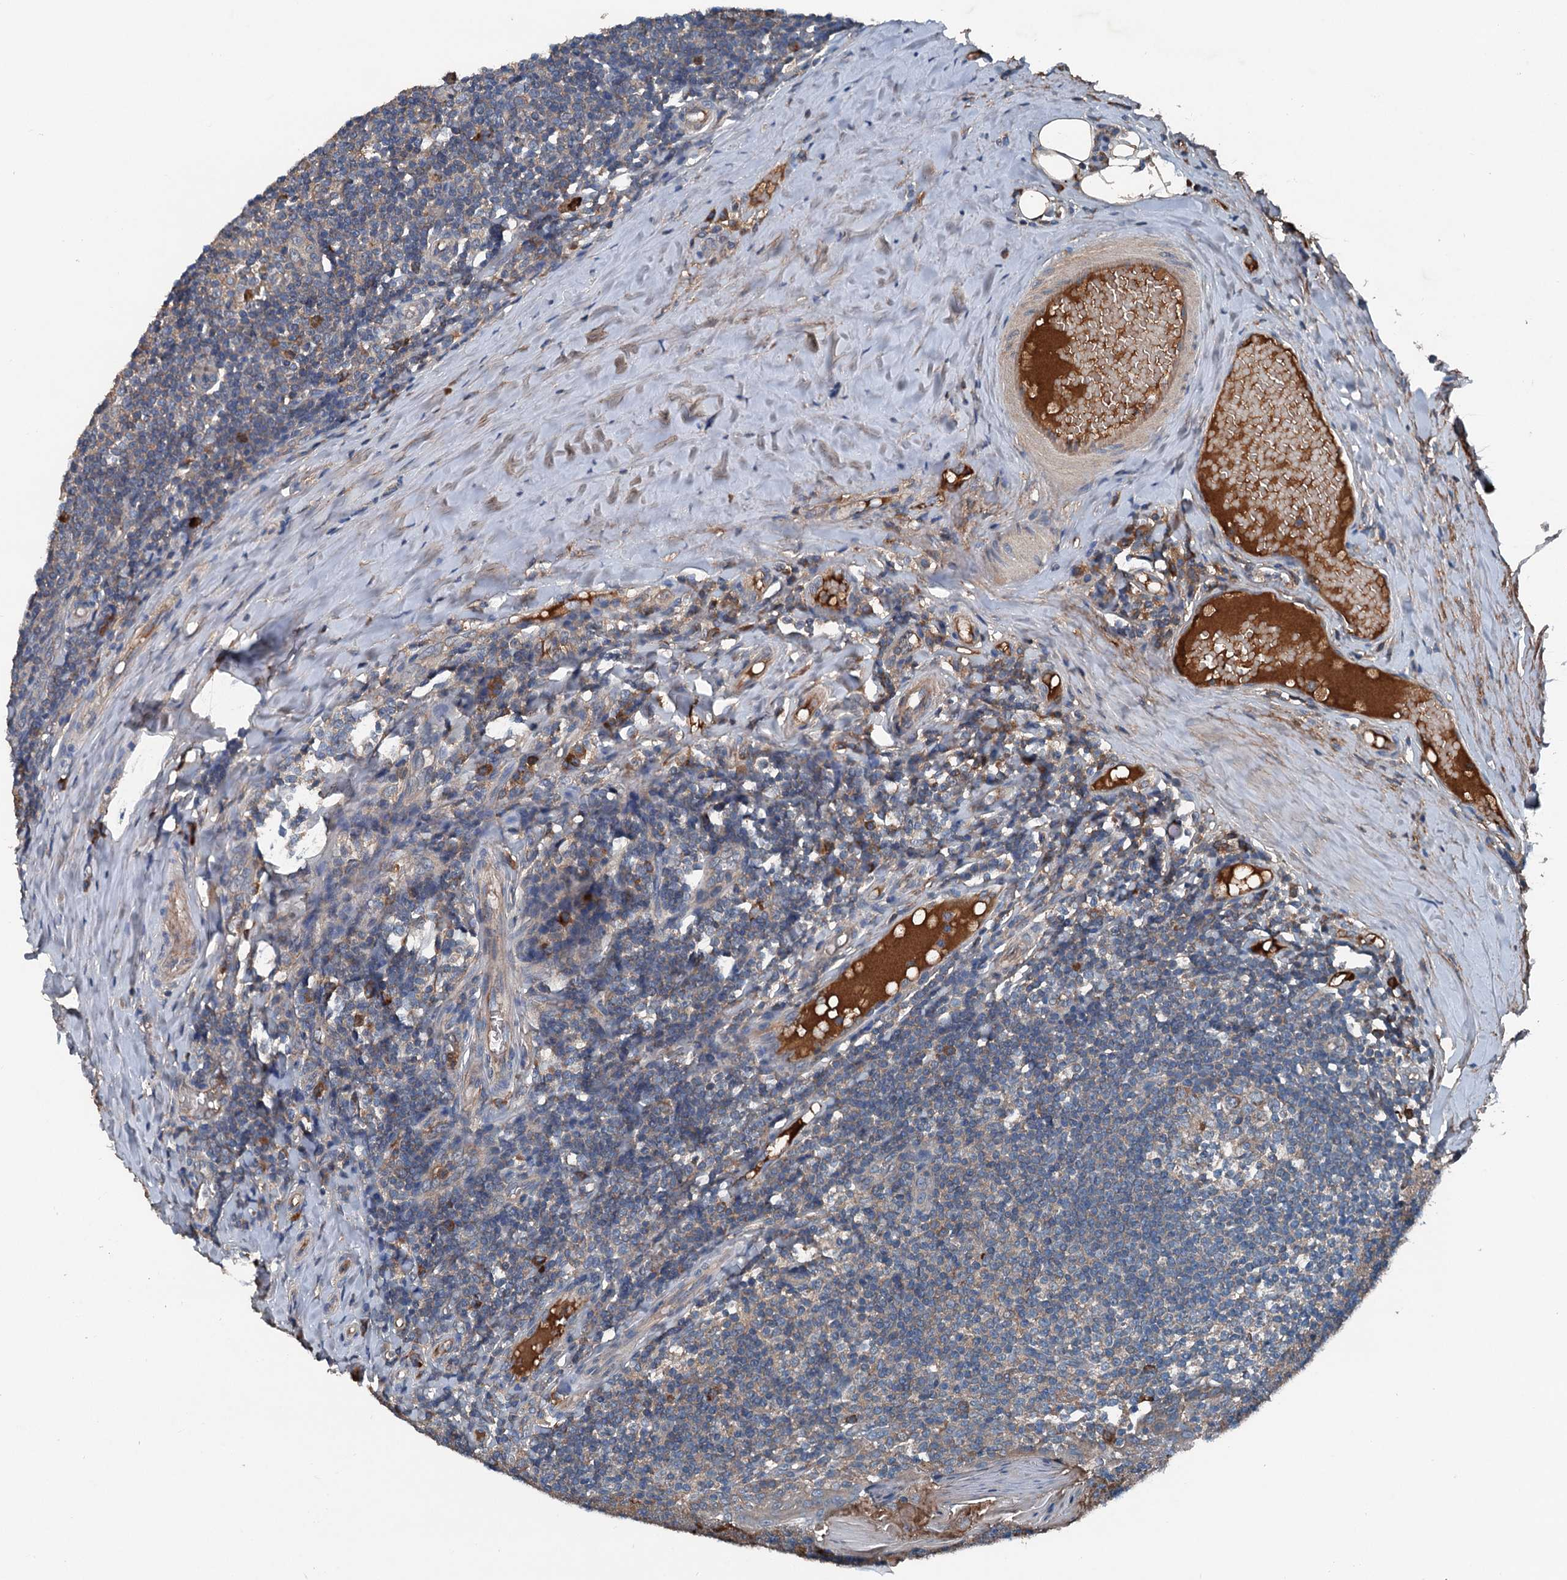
{"staining": {"intensity": "moderate", "quantity": "<25%", "location": "cytoplasmic/membranous"}, "tissue": "tonsil", "cell_type": "Germinal center cells", "image_type": "normal", "snomed": [{"axis": "morphology", "description": "Normal tissue, NOS"}, {"axis": "topography", "description": "Tonsil"}], "caption": "Immunohistochemistry histopathology image of normal tonsil: tonsil stained using immunohistochemistry shows low levels of moderate protein expression localized specifically in the cytoplasmic/membranous of germinal center cells, appearing as a cytoplasmic/membranous brown color.", "gene": "PDSS1", "patient": {"sex": "female", "age": 19}}